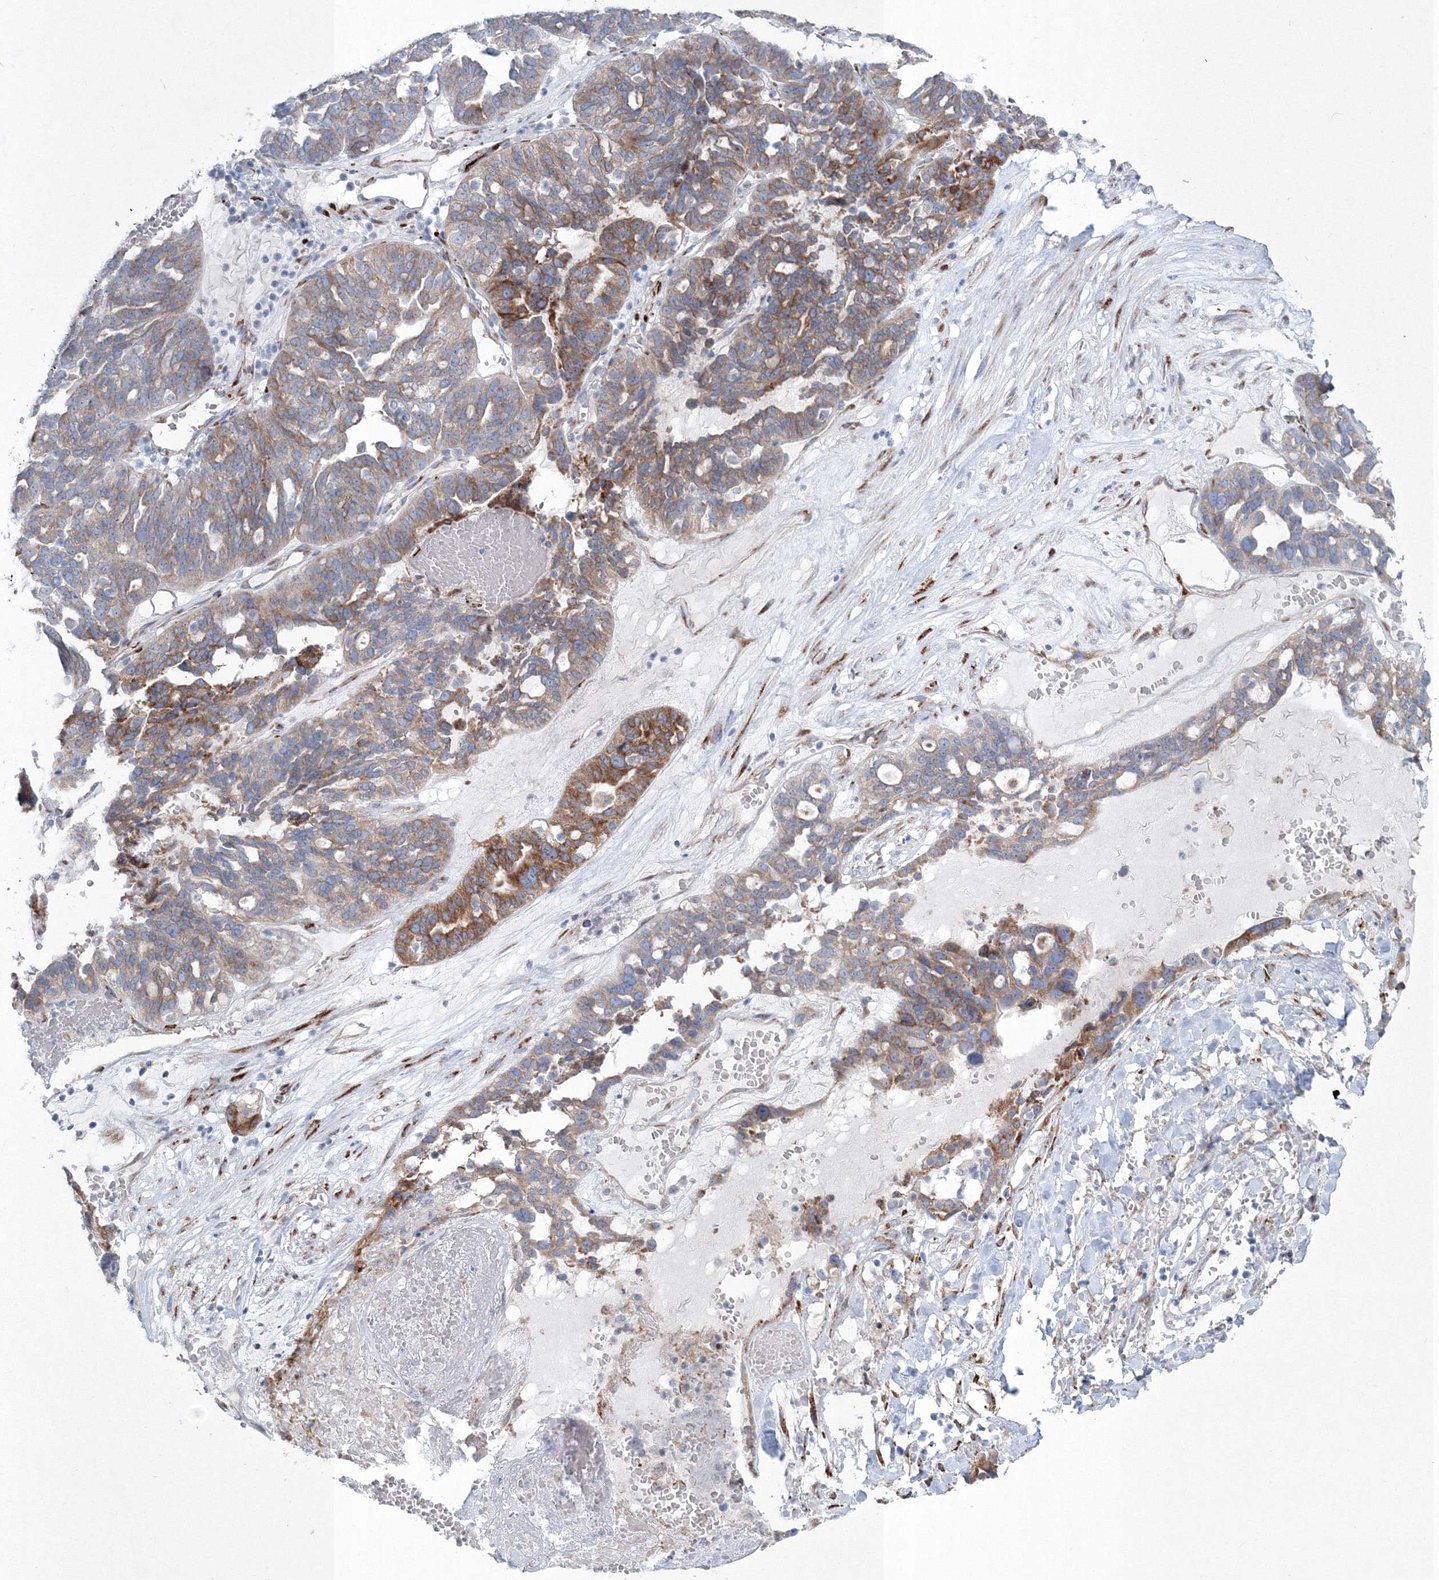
{"staining": {"intensity": "moderate", "quantity": "<25%", "location": "cytoplasmic/membranous"}, "tissue": "ovarian cancer", "cell_type": "Tumor cells", "image_type": "cancer", "snomed": [{"axis": "morphology", "description": "Cystadenocarcinoma, serous, NOS"}, {"axis": "topography", "description": "Ovary"}], "caption": "A photomicrograph showing moderate cytoplasmic/membranous positivity in about <25% of tumor cells in ovarian serous cystadenocarcinoma, as visualized by brown immunohistochemical staining.", "gene": "RCN1", "patient": {"sex": "female", "age": 59}}